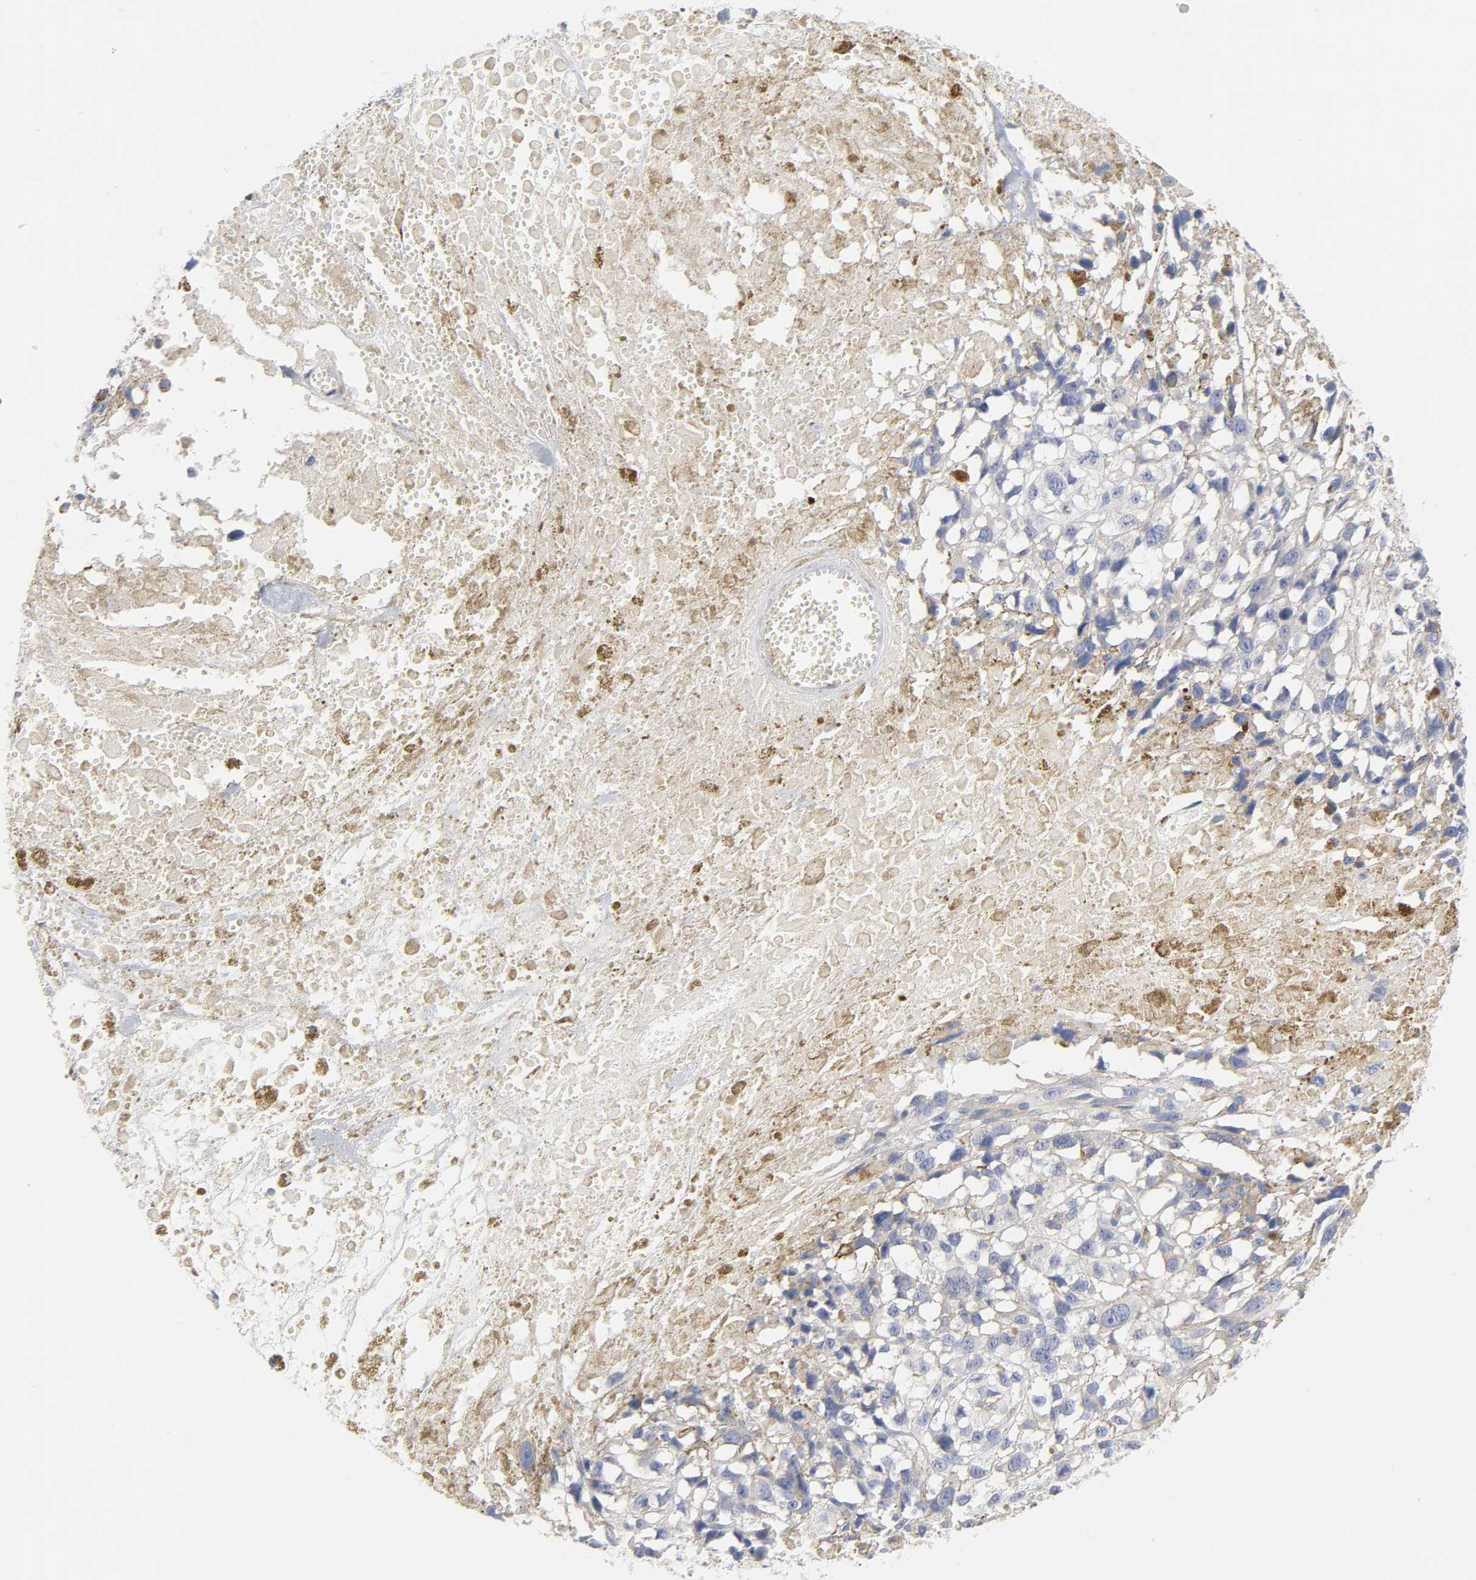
{"staining": {"intensity": "negative", "quantity": "none", "location": "none"}, "tissue": "melanoma", "cell_type": "Tumor cells", "image_type": "cancer", "snomed": [{"axis": "morphology", "description": "Malignant melanoma, Metastatic site"}, {"axis": "topography", "description": "Lymph node"}], "caption": "Immunohistochemical staining of human malignant melanoma (metastatic site) demonstrates no significant staining in tumor cells. (Immunohistochemistry (ihc), brightfield microscopy, high magnification).", "gene": "ROCK1", "patient": {"sex": "male", "age": 59}}